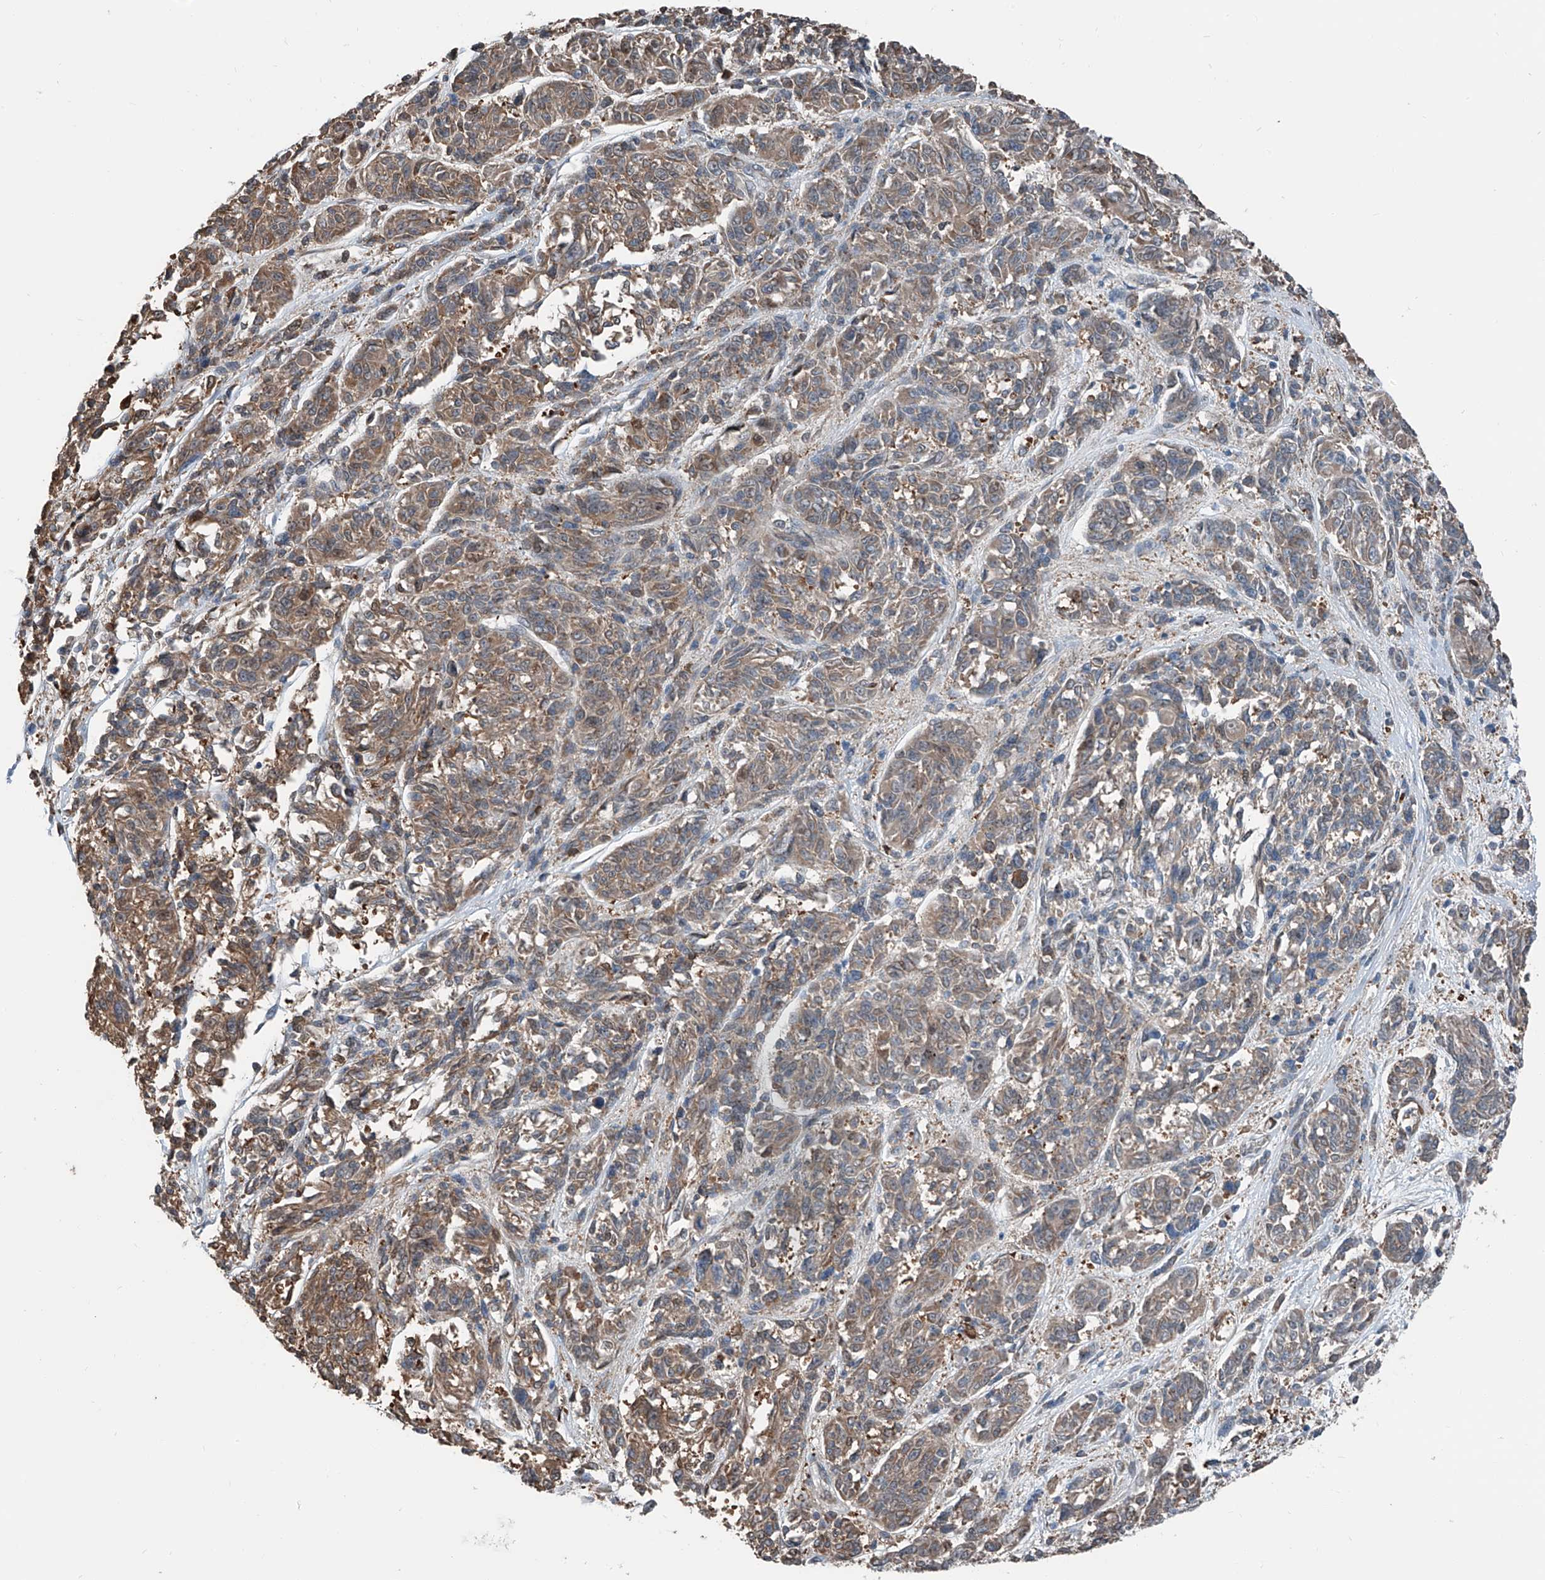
{"staining": {"intensity": "moderate", "quantity": ">75%", "location": "cytoplasmic/membranous"}, "tissue": "melanoma", "cell_type": "Tumor cells", "image_type": "cancer", "snomed": [{"axis": "morphology", "description": "Malignant melanoma, NOS"}, {"axis": "topography", "description": "Skin"}], "caption": "Protein staining exhibits moderate cytoplasmic/membranous staining in approximately >75% of tumor cells in melanoma.", "gene": "HSPA6", "patient": {"sex": "male", "age": 53}}